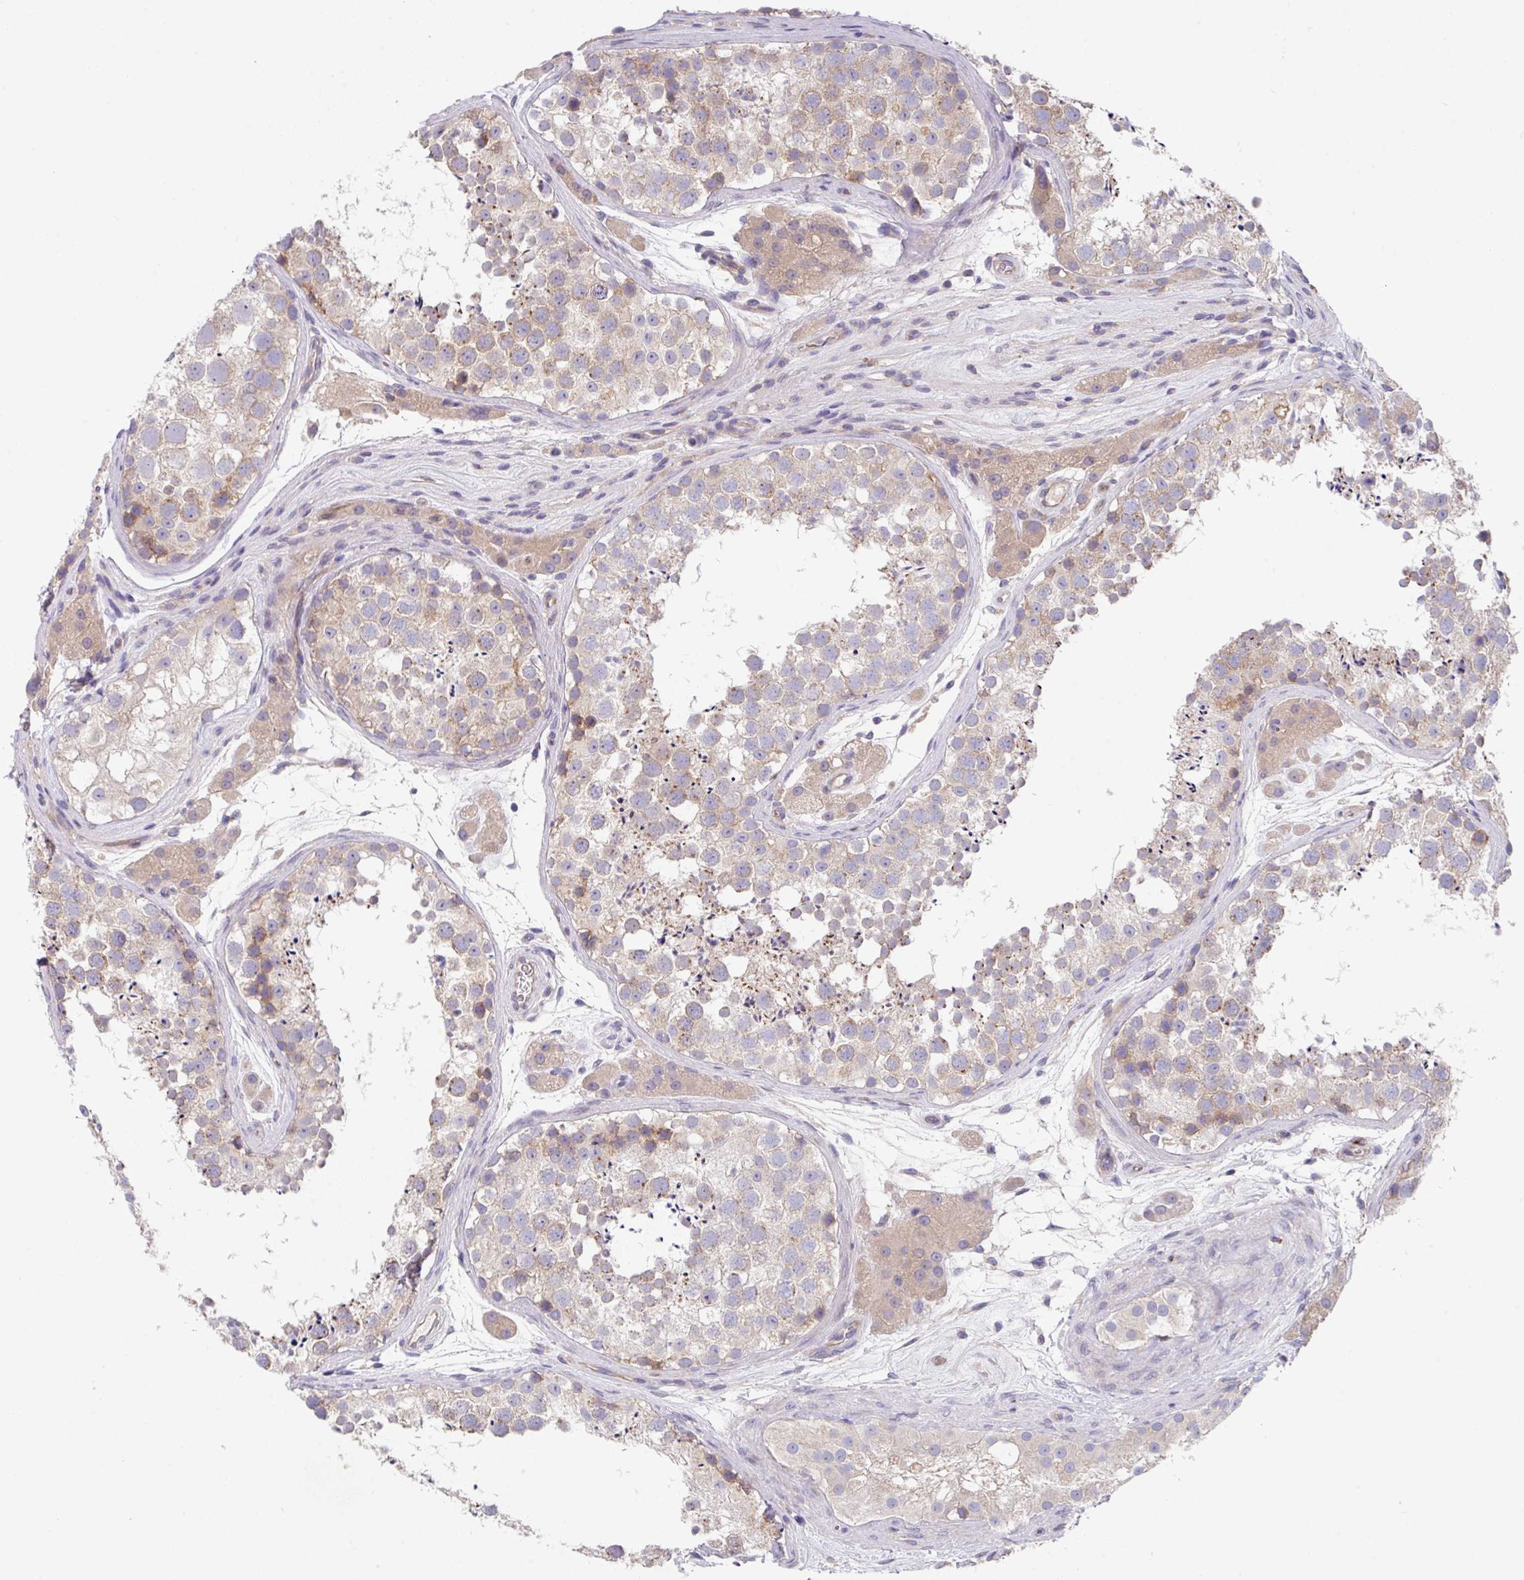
{"staining": {"intensity": "weak", "quantity": "<25%", "location": "cytoplasmic/membranous"}, "tissue": "testis", "cell_type": "Cells in seminiferous ducts", "image_type": "normal", "snomed": [{"axis": "morphology", "description": "Normal tissue, NOS"}, {"axis": "topography", "description": "Testis"}], "caption": "DAB (3,3'-diaminobenzidine) immunohistochemical staining of benign human testis shows no significant positivity in cells in seminiferous ducts. Brightfield microscopy of immunohistochemistry (IHC) stained with DAB (brown) and hematoxylin (blue), captured at high magnification.", "gene": "EIF4B", "patient": {"sex": "male", "age": 41}}